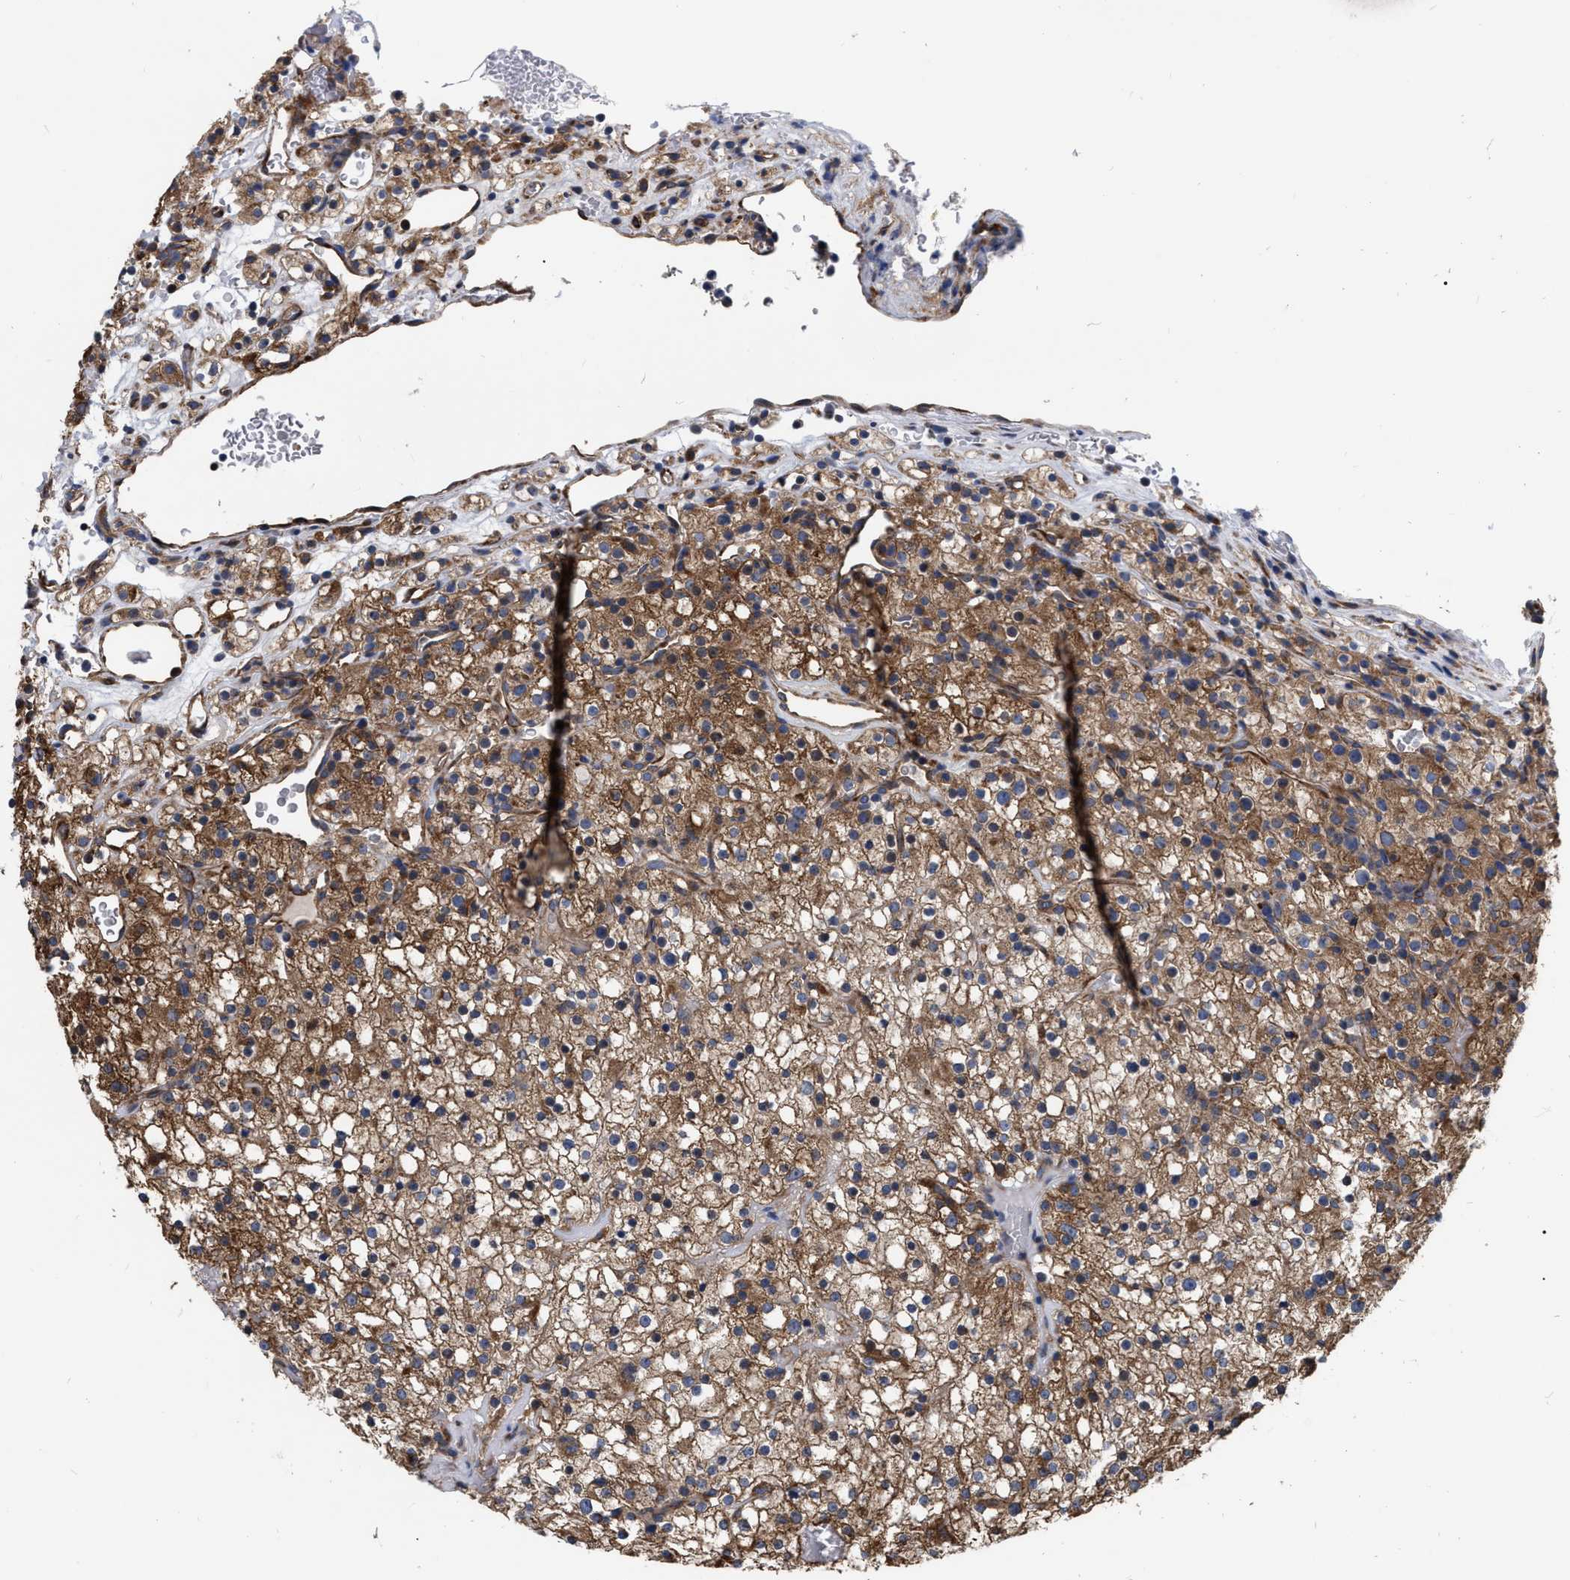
{"staining": {"intensity": "moderate", "quantity": ">75%", "location": "cytoplasmic/membranous"}, "tissue": "renal cancer", "cell_type": "Tumor cells", "image_type": "cancer", "snomed": [{"axis": "morphology", "description": "Normal tissue, NOS"}, {"axis": "morphology", "description": "Adenocarcinoma, NOS"}, {"axis": "topography", "description": "Kidney"}], "caption": "About >75% of tumor cells in human renal adenocarcinoma demonstrate moderate cytoplasmic/membranous protein positivity as visualized by brown immunohistochemical staining.", "gene": "MLST8", "patient": {"sex": "female", "age": 72}}